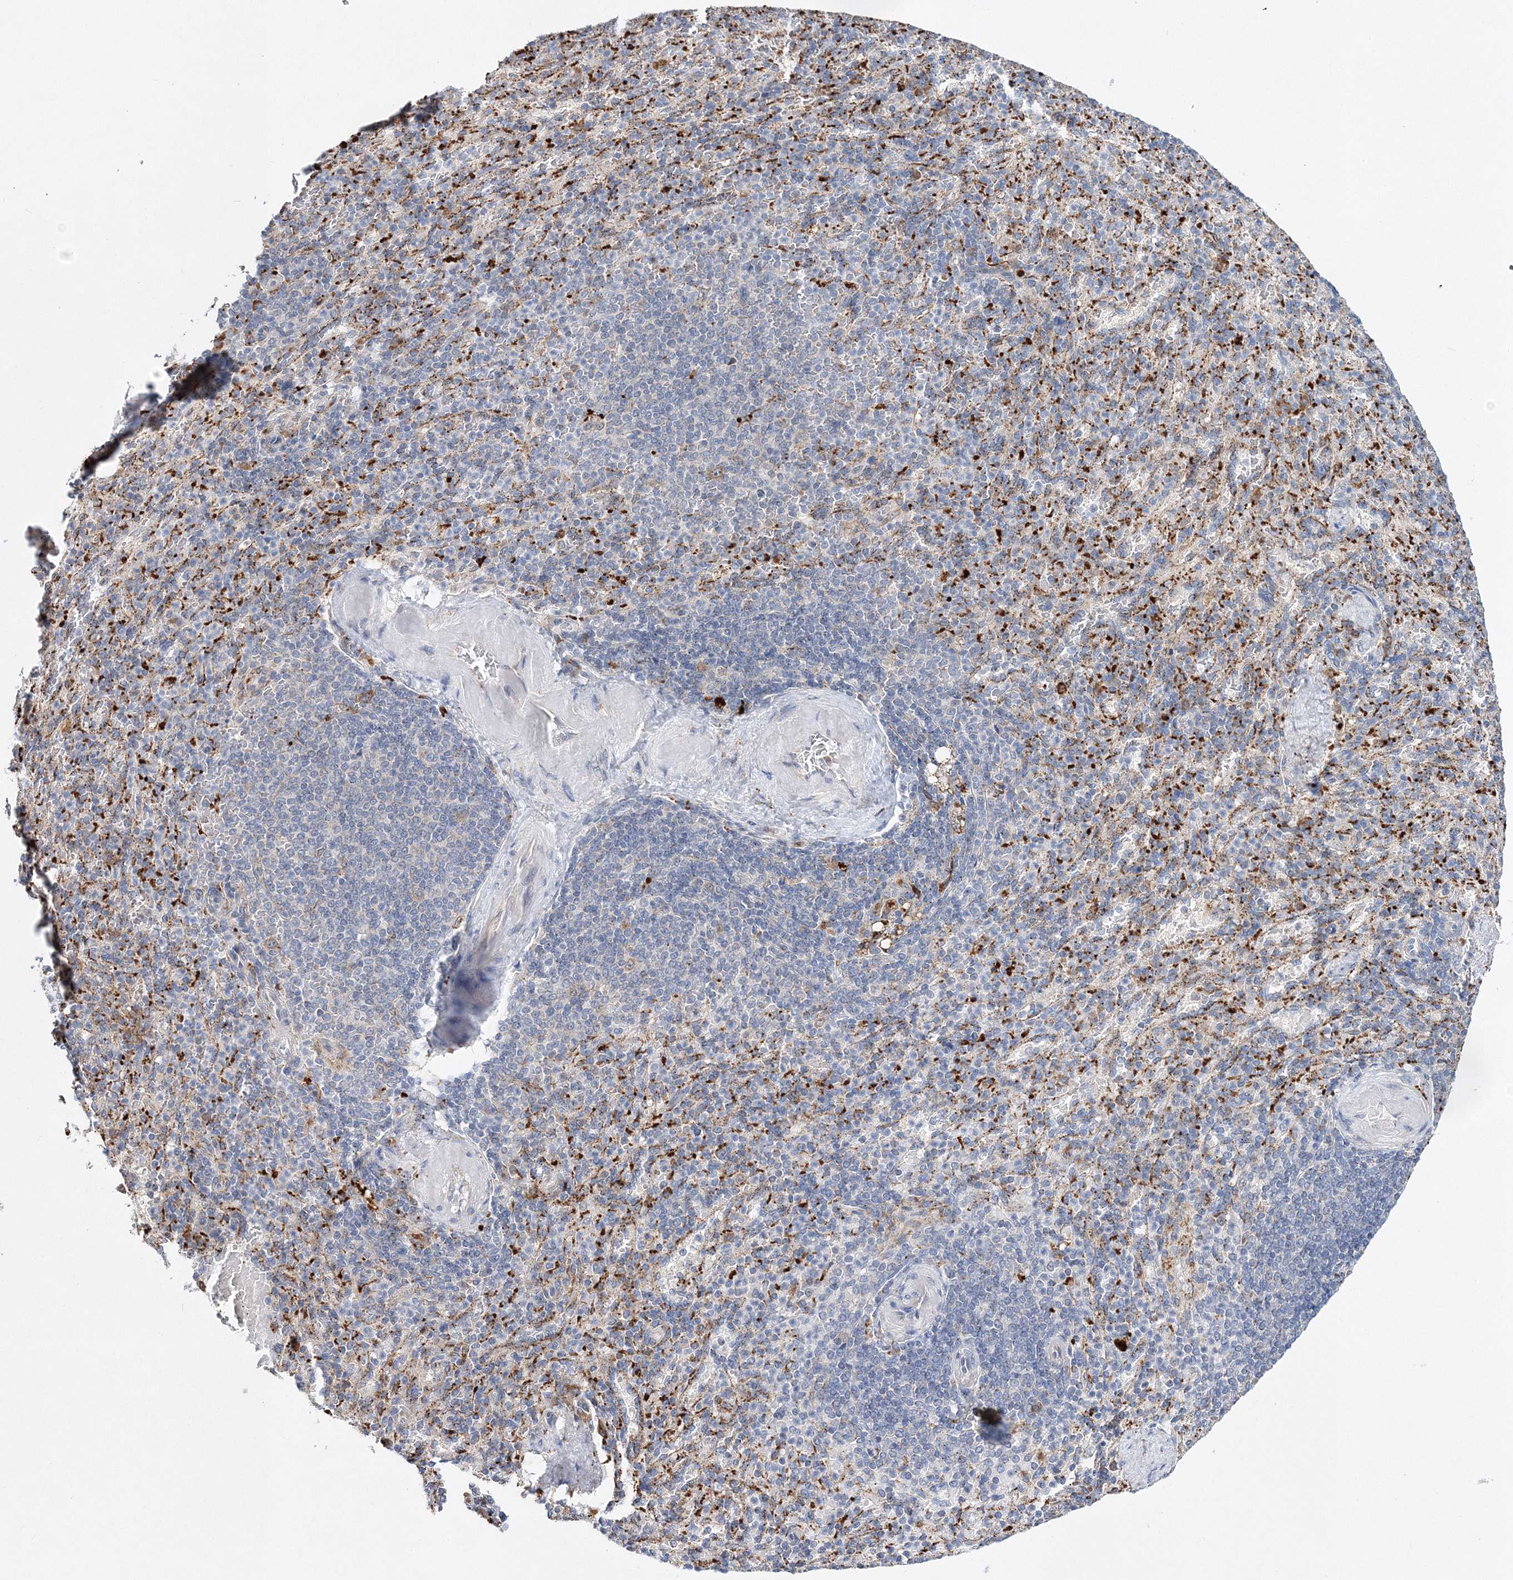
{"staining": {"intensity": "negative", "quantity": "none", "location": "none"}, "tissue": "spleen", "cell_type": "Cells in red pulp", "image_type": "normal", "snomed": [{"axis": "morphology", "description": "Normal tissue, NOS"}, {"axis": "topography", "description": "Spleen"}], "caption": "DAB (3,3'-diaminobenzidine) immunohistochemical staining of unremarkable spleen reveals no significant positivity in cells in red pulp.", "gene": "C3orf38", "patient": {"sex": "female", "age": 74}}